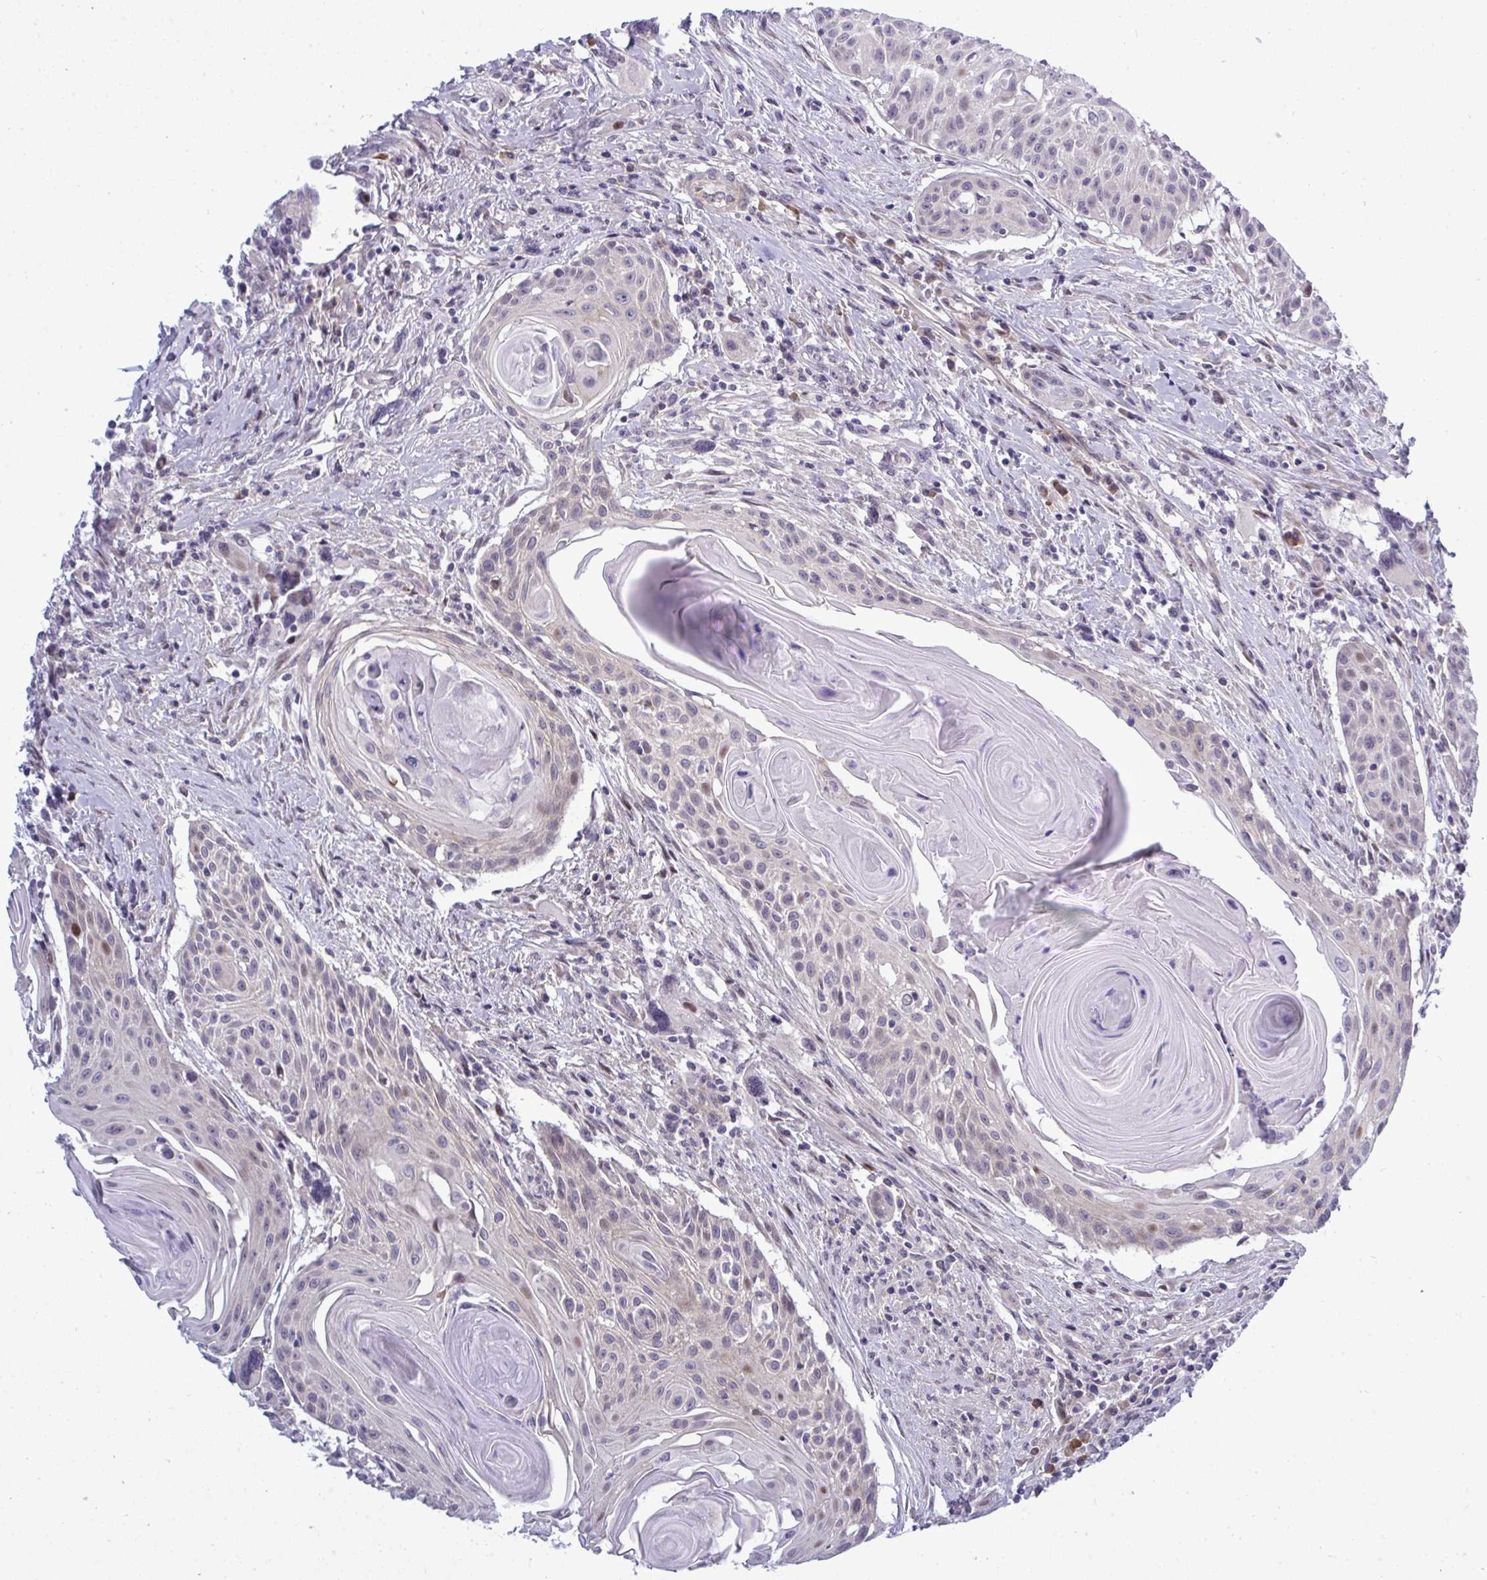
{"staining": {"intensity": "moderate", "quantity": "<25%", "location": "nuclear"}, "tissue": "head and neck cancer", "cell_type": "Tumor cells", "image_type": "cancer", "snomed": [{"axis": "morphology", "description": "Squamous cell carcinoma, NOS"}, {"axis": "topography", "description": "Lymph node"}, {"axis": "topography", "description": "Salivary gland"}, {"axis": "topography", "description": "Head-Neck"}], "caption": "Head and neck cancer (squamous cell carcinoma) stained for a protein demonstrates moderate nuclear positivity in tumor cells. (DAB = brown stain, brightfield microscopy at high magnification).", "gene": "TAB1", "patient": {"sex": "female", "age": 74}}